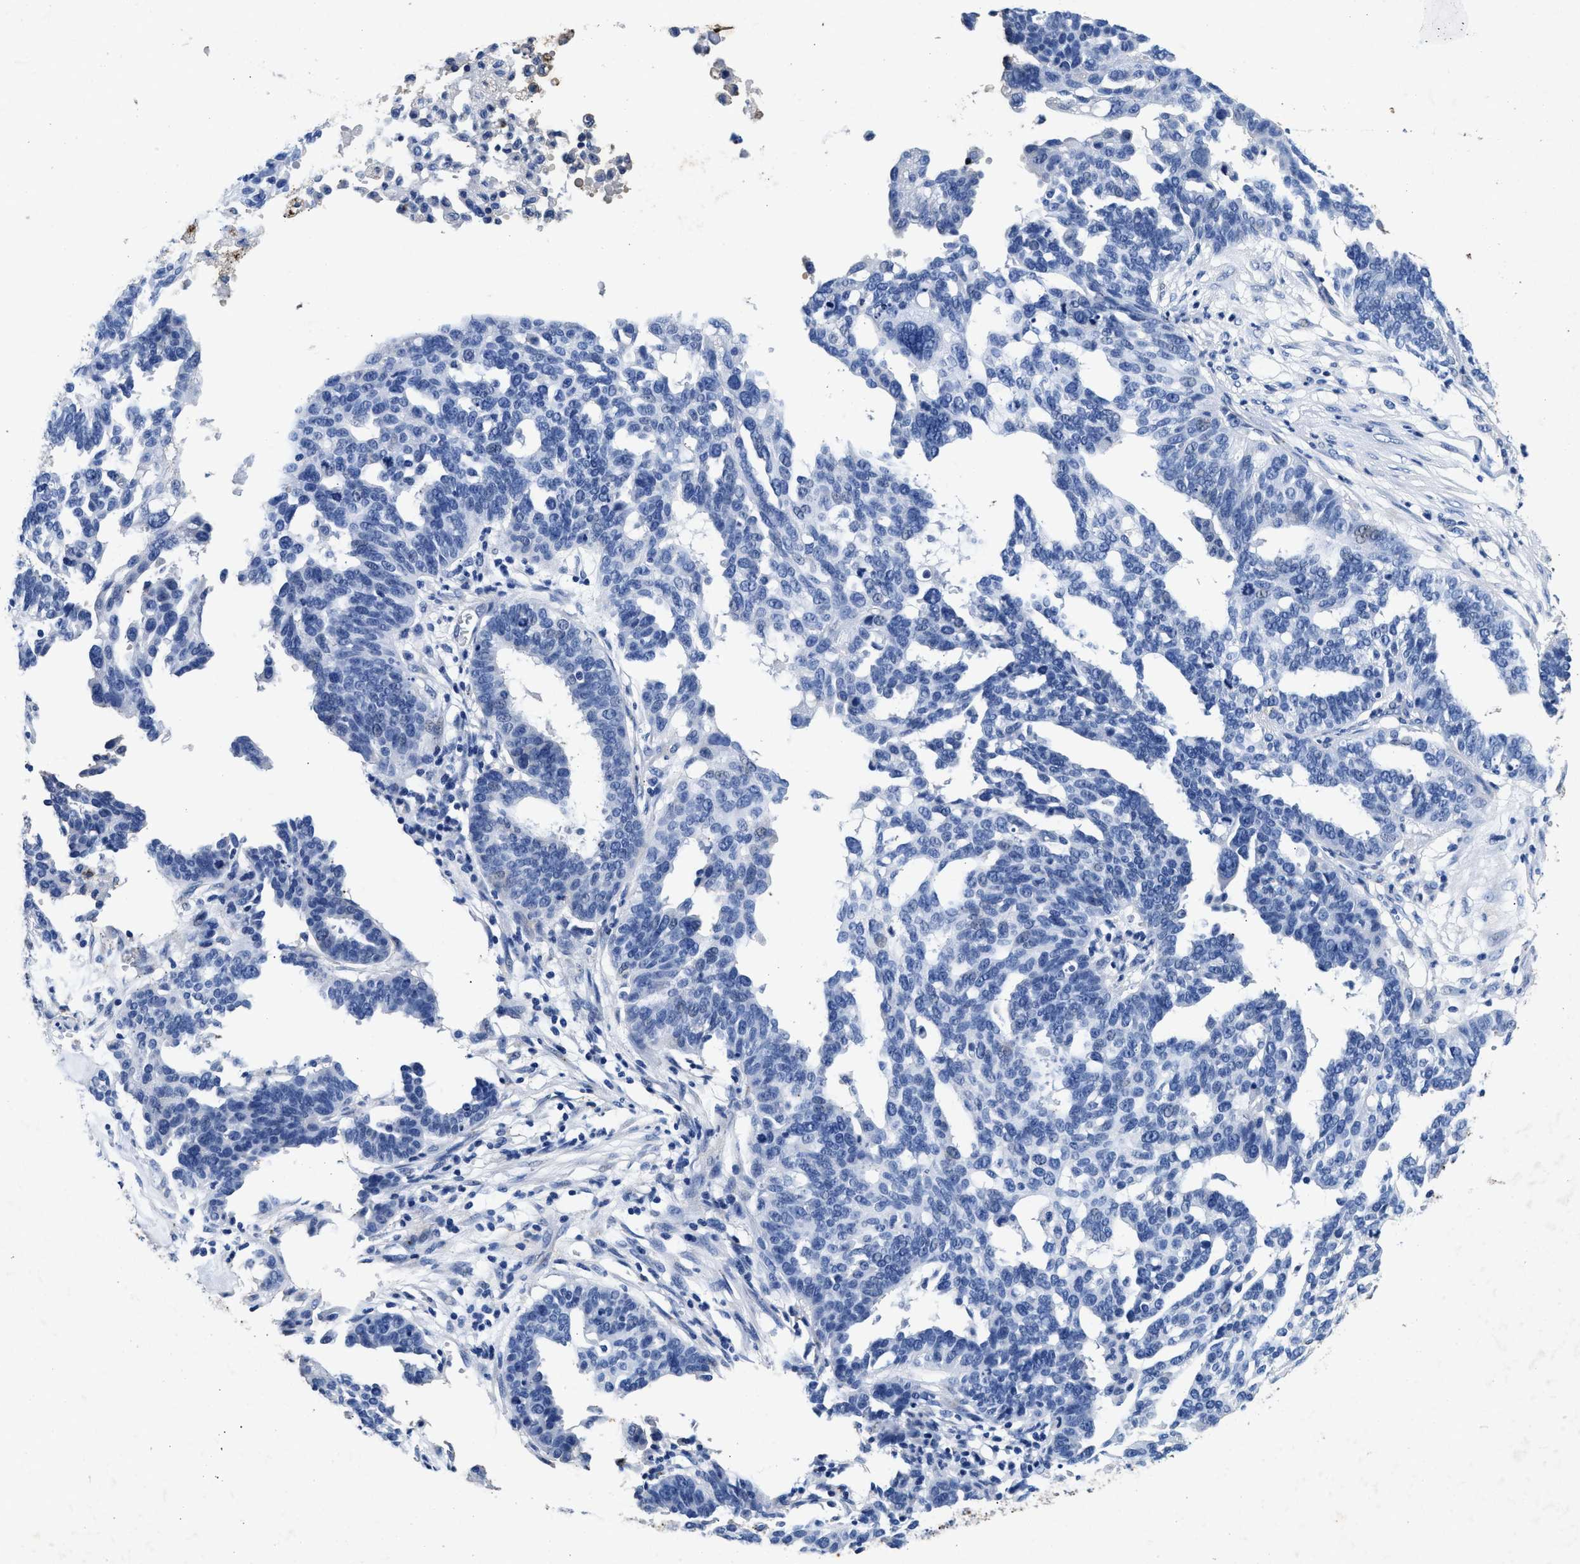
{"staining": {"intensity": "negative", "quantity": "none", "location": "none"}, "tissue": "ovarian cancer", "cell_type": "Tumor cells", "image_type": "cancer", "snomed": [{"axis": "morphology", "description": "Cystadenocarcinoma, serous, NOS"}, {"axis": "topography", "description": "Ovary"}], "caption": "Immunohistochemical staining of human ovarian cancer reveals no significant positivity in tumor cells.", "gene": "LTB4R2", "patient": {"sex": "female", "age": 59}}